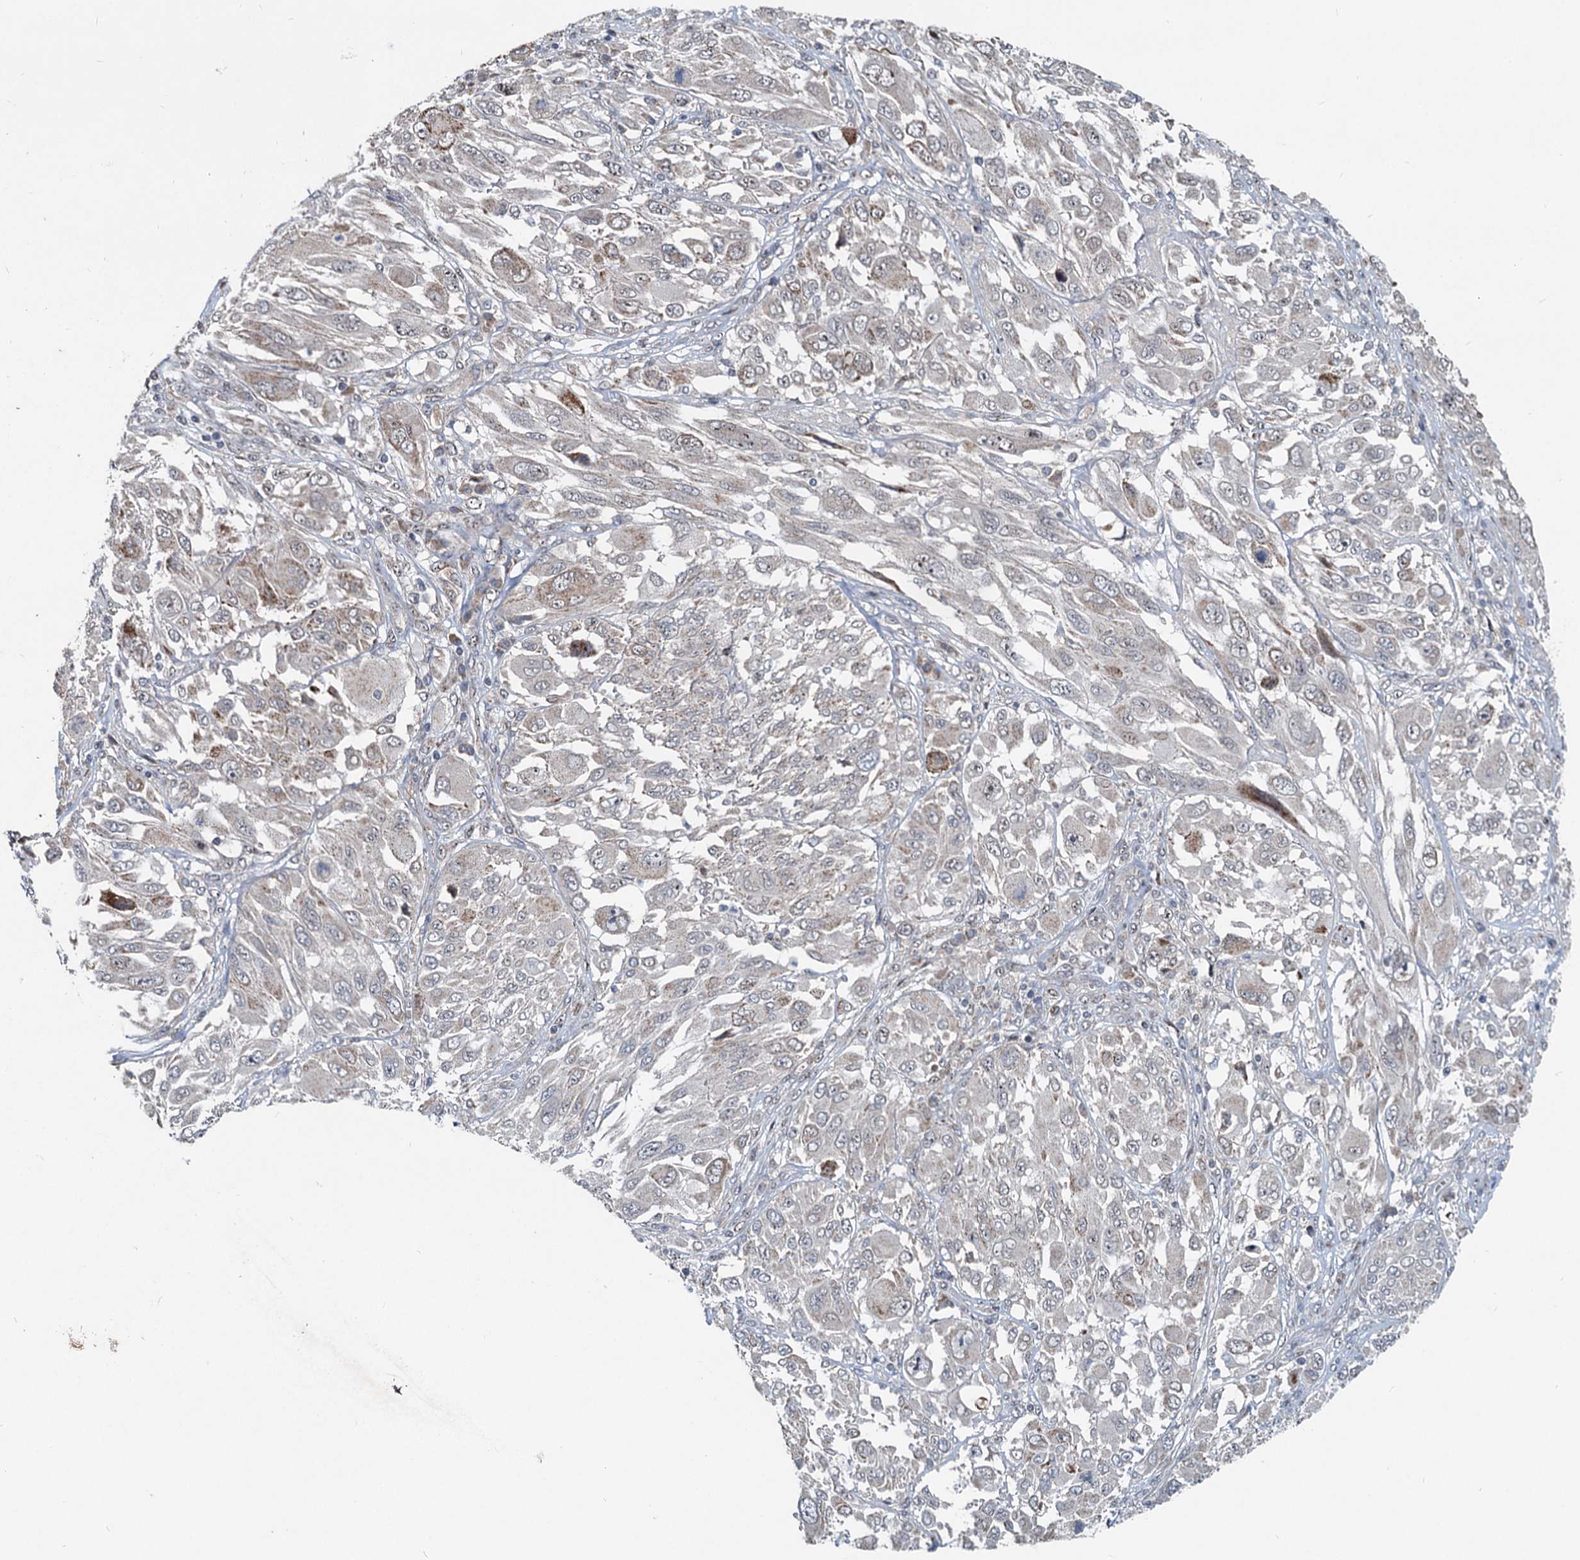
{"staining": {"intensity": "weak", "quantity": "<25%", "location": "cytoplasmic/membranous"}, "tissue": "melanoma", "cell_type": "Tumor cells", "image_type": "cancer", "snomed": [{"axis": "morphology", "description": "Malignant melanoma, NOS"}, {"axis": "topography", "description": "Skin"}], "caption": "This photomicrograph is of malignant melanoma stained with IHC to label a protein in brown with the nuclei are counter-stained blue. There is no positivity in tumor cells.", "gene": "RITA1", "patient": {"sex": "female", "age": 91}}